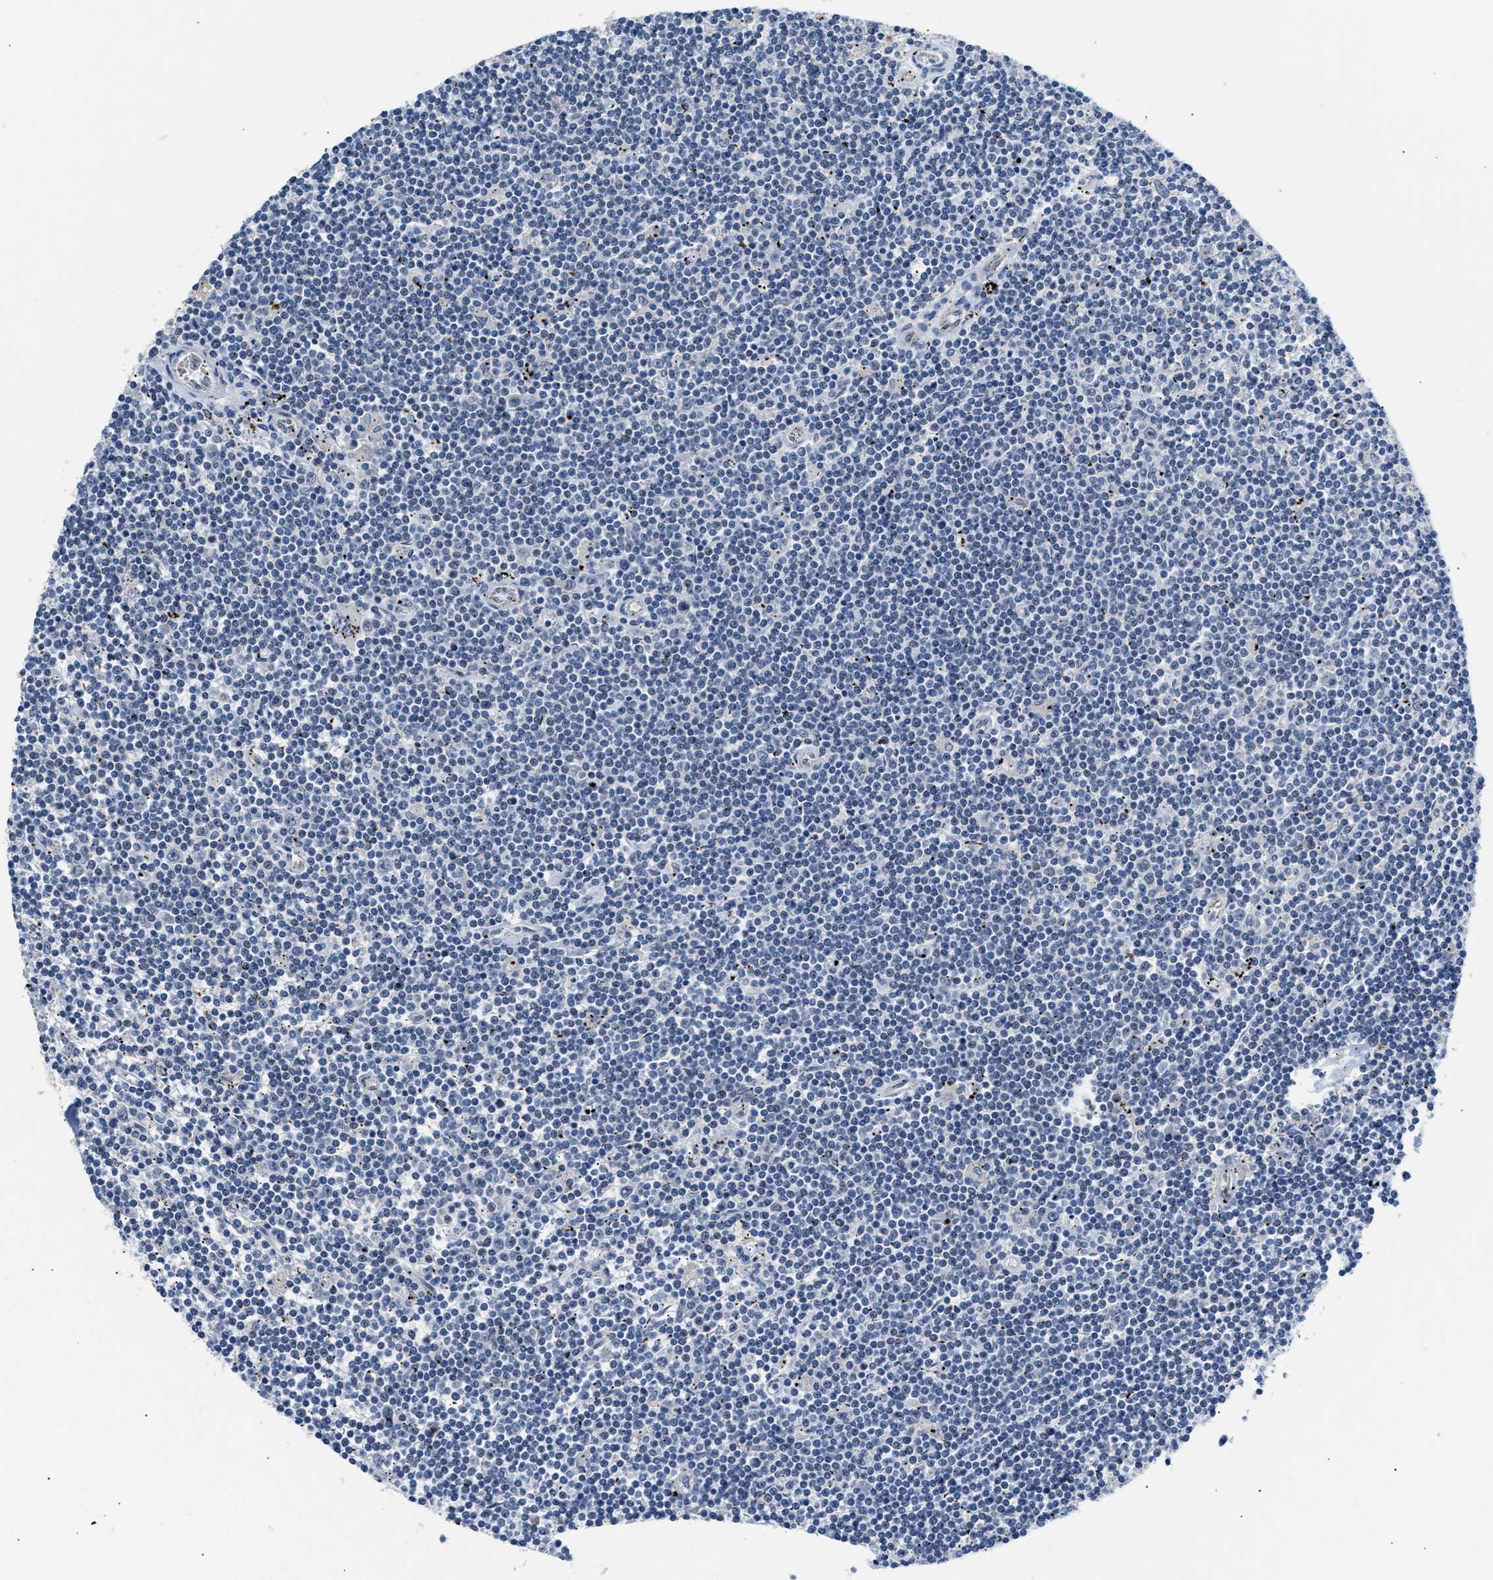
{"staining": {"intensity": "negative", "quantity": "none", "location": "none"}, "tissue": "lymphoma", "cell_type": "Tumor cells", "image_type": "cancer", "snomed": [{"axis": "morphology", "description": "Malignant lymphoma, non-Hodgkin's type, Low grade"}, {"axis": "topography", "description": "Spleen"}], "caption": "Protein analysis of malignant lymphoma, non-Hodgkin's type (low-grade) displays no significant positivity in tumor cells.", "gene": "PPM1H", "patient": {"sex": "male", "age": 76}}